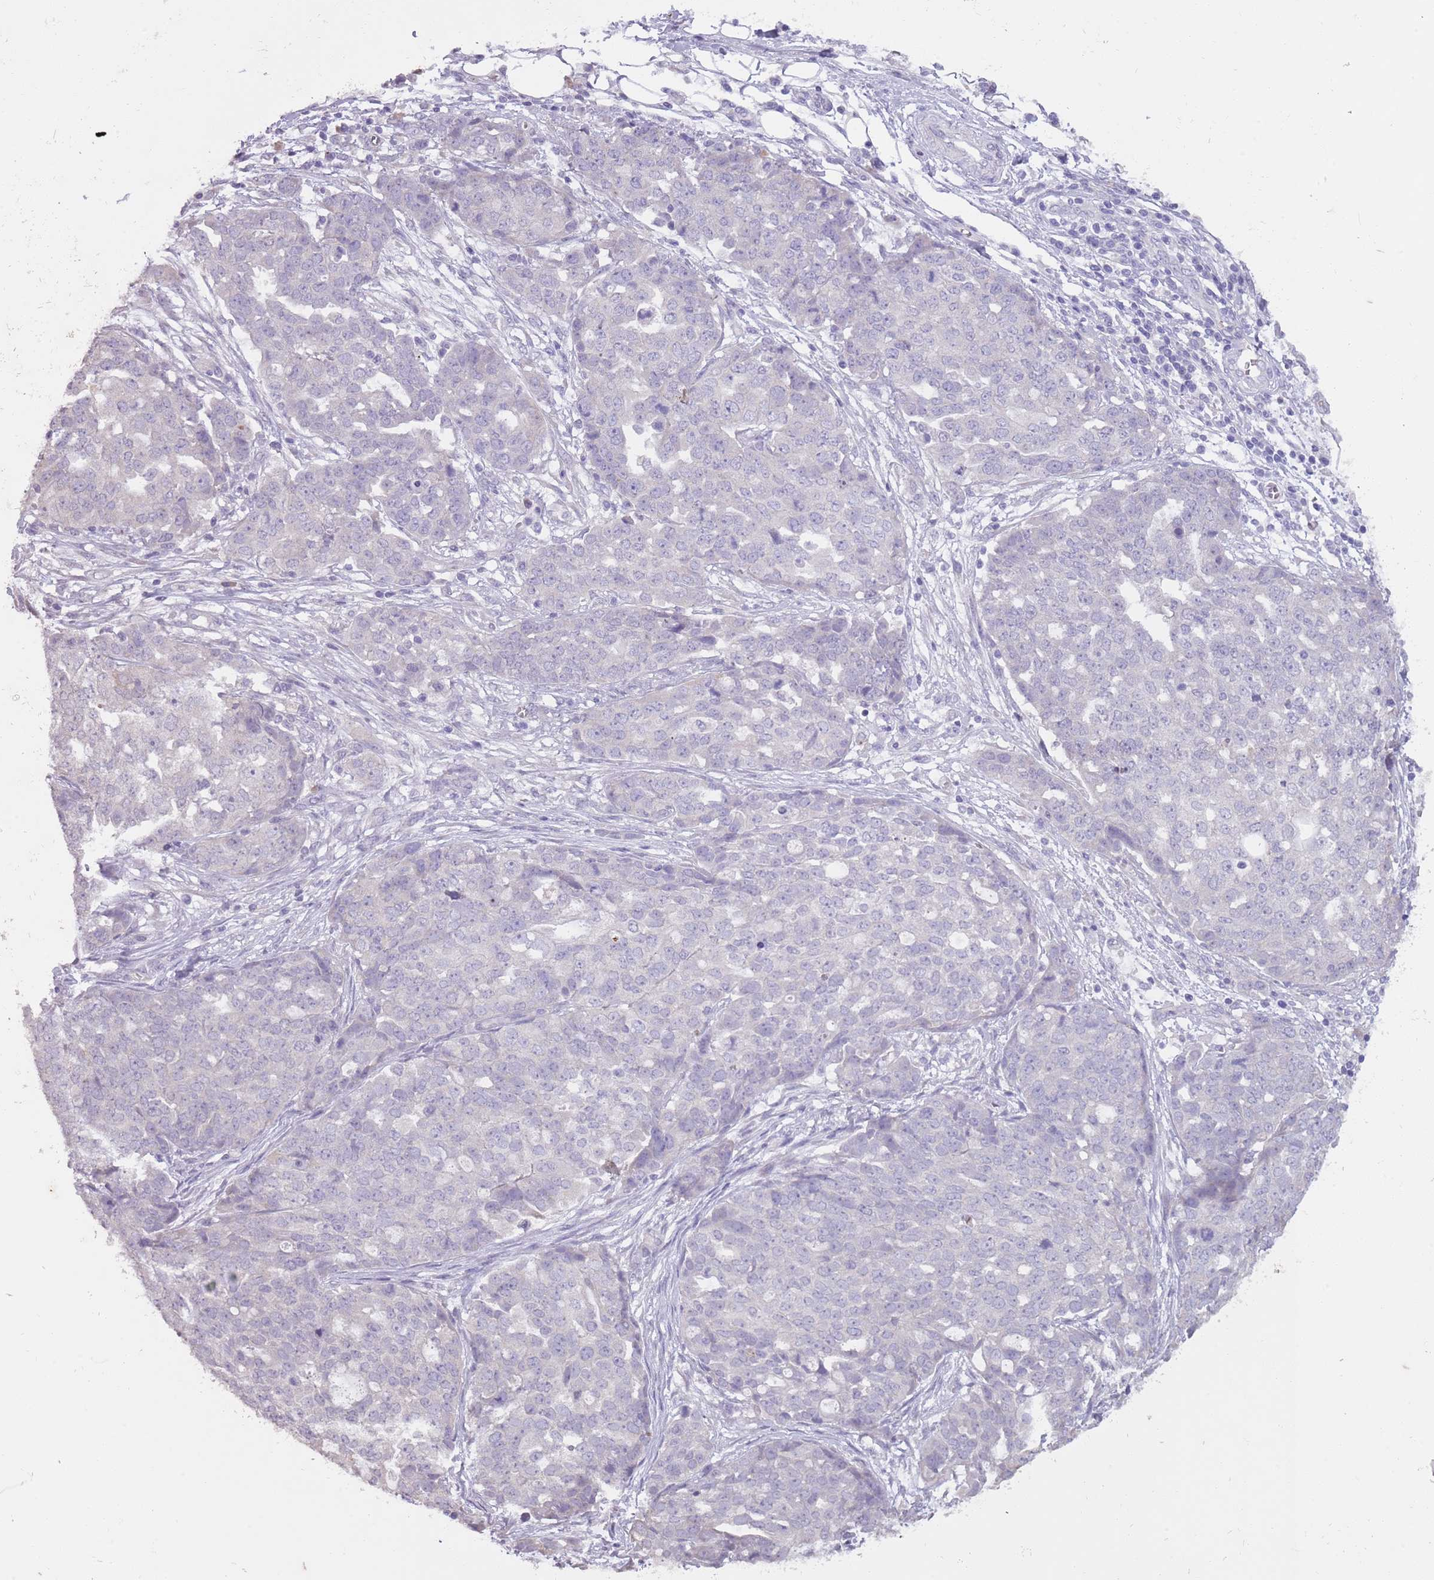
{"staining": {"intensity": "negative", "quantity": "none", "location": "none"}, "tissue": "ovarian cancer", "cell_type": "Tumor cells", "image_type": "cancer", "snomed": [{"axis": "morphology", "description": "Cystadenocarcinoma, serous, NOS"}, {"axis": "topography", "description": "Soft tissue"}, {"axis": "topography", "description": "Ovary"}], "caption": "Histopathology image shows no protein staining in tumor cells of ovarian cancer (serous cystadenocarcinoma) tissue. (IHC, brightfield microscopy, high magnification).", "gene": "SLC35E3", "patient": {"sex": "female", "age": 57}}